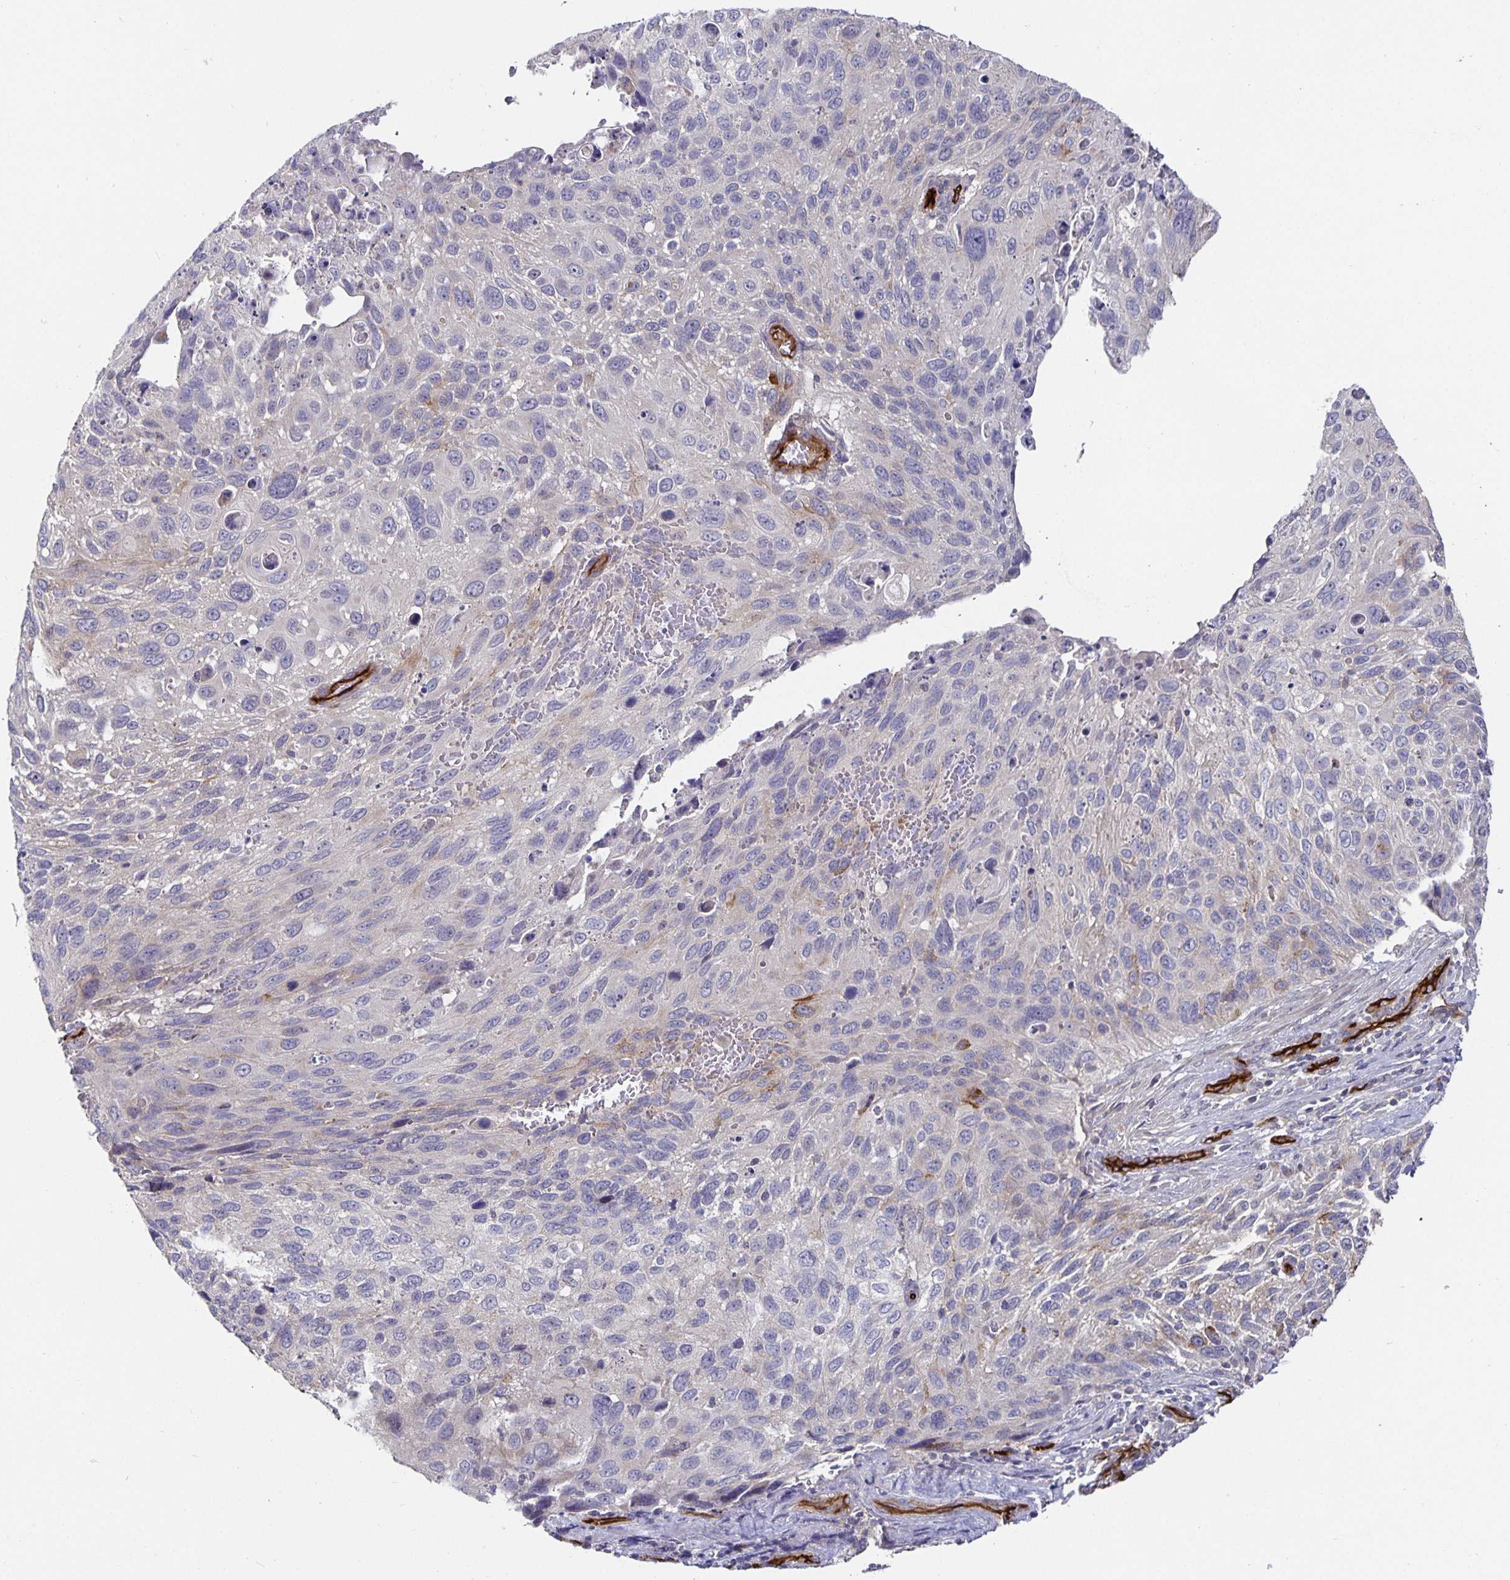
{"staining": {"intensity": "negative", "quantity": "none", "location": "none"}, "tissue": "cervical cancer", "cell_type": "Tumor cells", "image_type": "cancer", "snomed": [{"axis": "morphology", "description": "Squamous cell carcinoma, NOS"}, {"axis": "topography", "description": "Cervix"}], "caption": "Immunohistochemistry (IHC) image of human cervical cancer (squamous cell carcinoma) stained for a protein (brown), which exhibits no positivity in tumor cells.", "gene": "PODXL", "patient": {"sex": "female", "age": 70}}